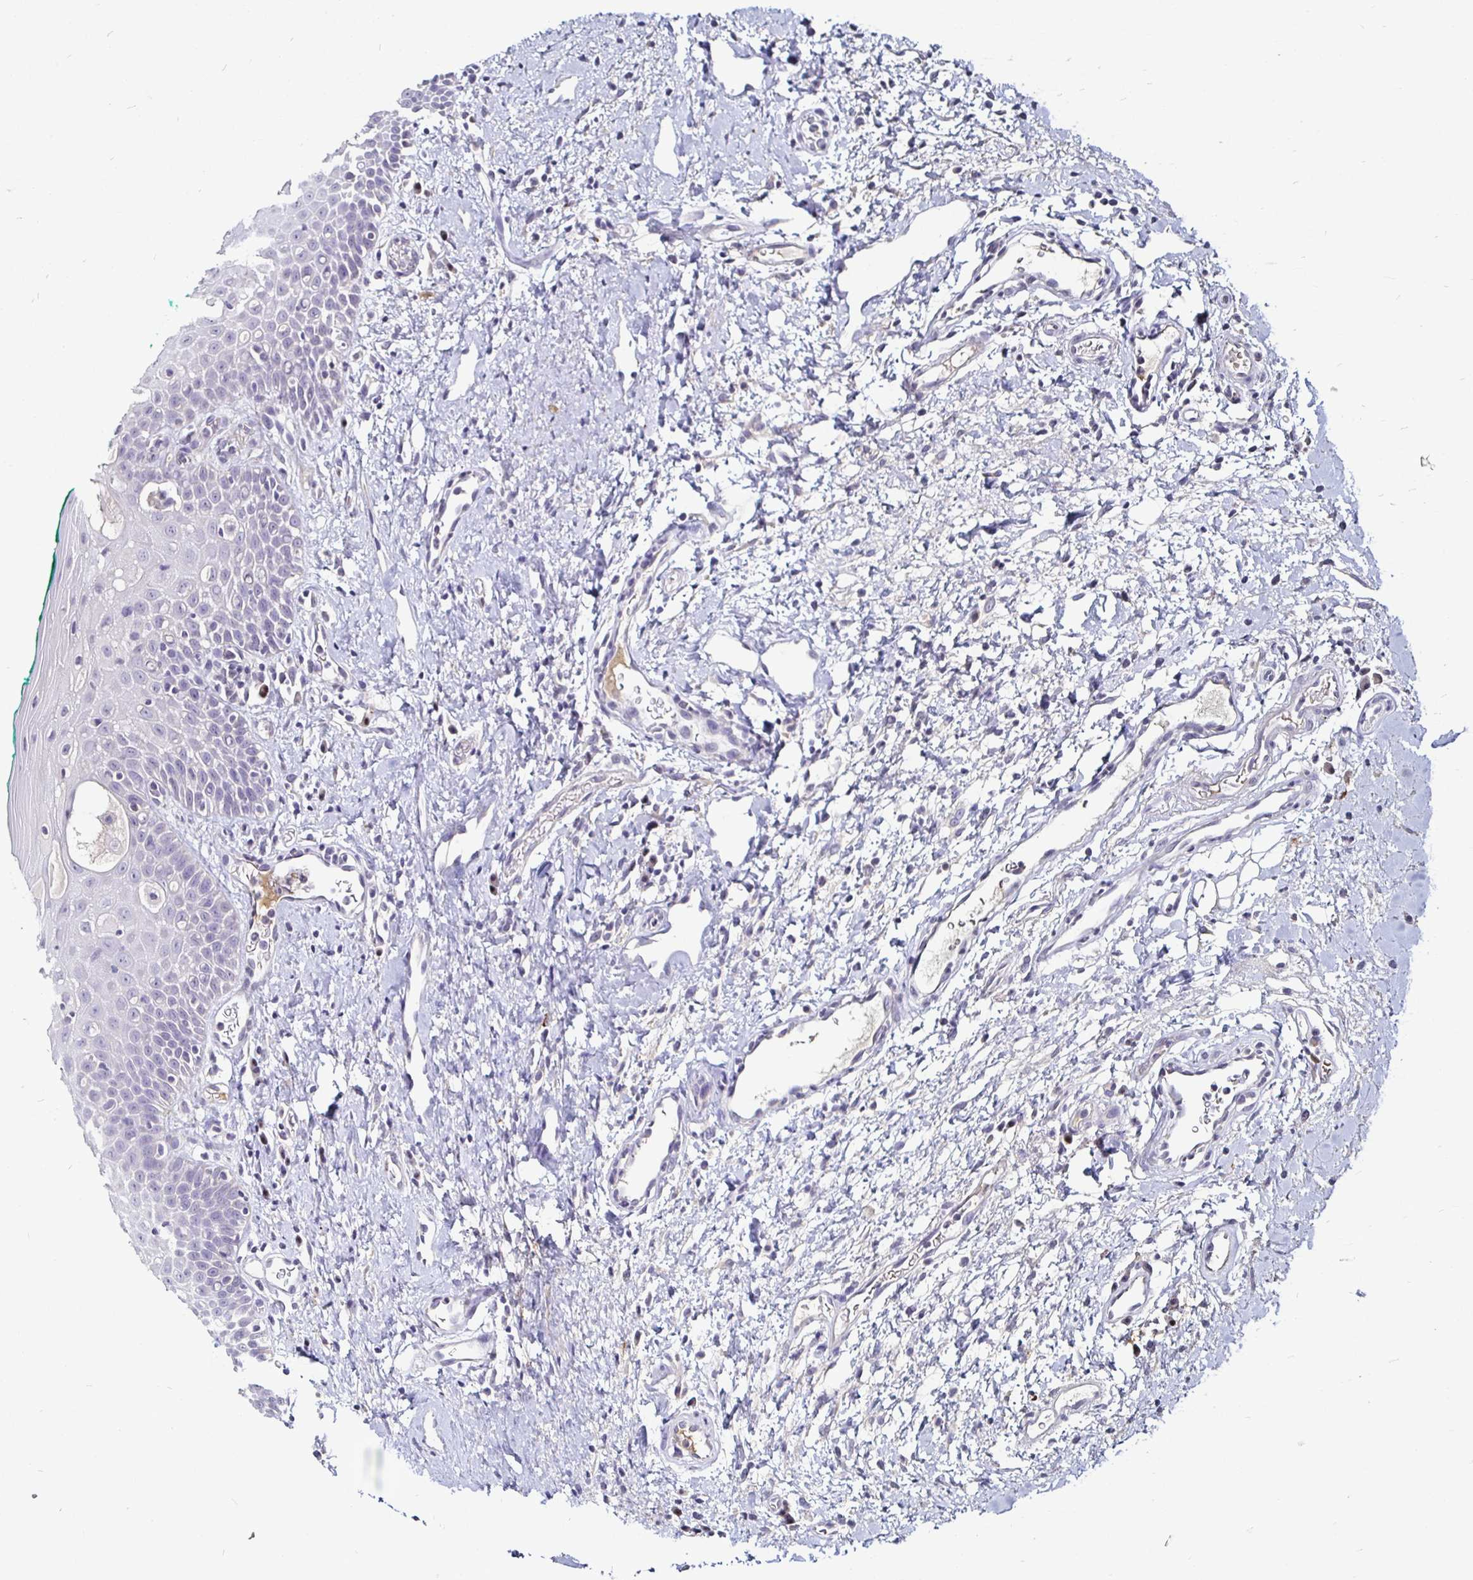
{"staining": {"intensity": "weak", "quantity": "<25%", "location": "cytoplasmic/membranous"}, "tissue": "oral mucosa", "cell_type": "Squamous epithelial cells", "image_type": "normal", "snomed": [{"axis": "morphology", "description": "Normal tissue, NOS"}, {"axis": "topography", "description": "Oral tissue"}], "caption": "DAB immunohistochemical staining of benign human oral mucosa shows no significant staining in squamous epithelial cells.", "gene": "FAIM2", "patient": {"sex": "female", "age": 70}}